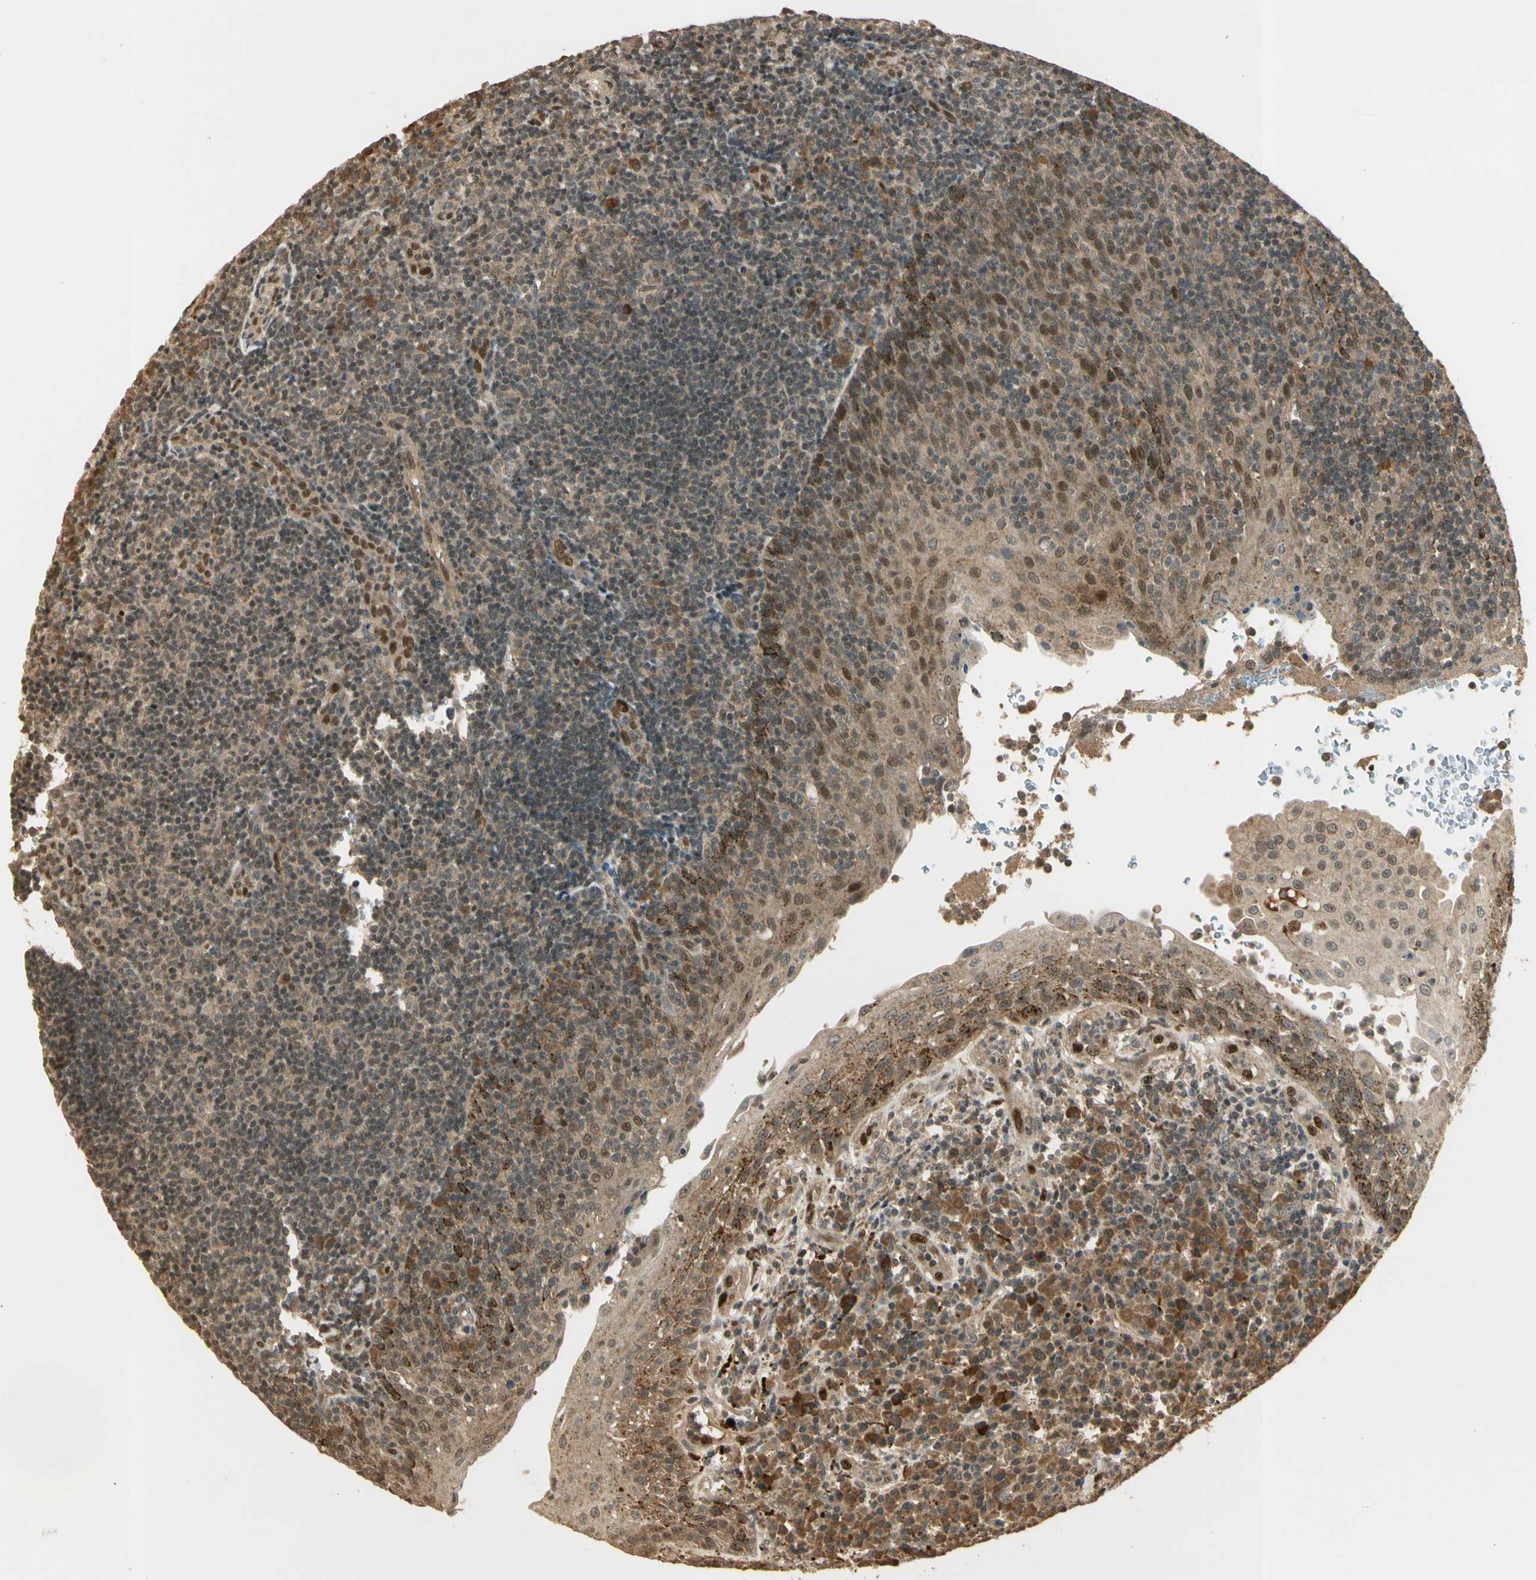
{"staining": {"intensity": "weak", "quantity": ">75%", "location": "cytoplasmic/membranous"}, "tissue": "tonsil", "cell_type": "Germinal center cells", "image_type": "normal", "snomed": [{"axis": "morphology", "description": "Normal tissue, NOS"}, {"axis": "topography", "description": "Tonsil"}], "caption": "Tonsil stained with immunohistochemistry (IHC) exhibits weak cytoplasmic/membranous positivity in about >75% of germinal center cells. The protein of interest is stained brown, and the nuclei are stained in blue (DAB (3,3'-diaminobenzidine) IHC with brightfield microscopy, high magnification).", "gene": "GMEB2", "patient": {"sex": "female", "age": 40}}